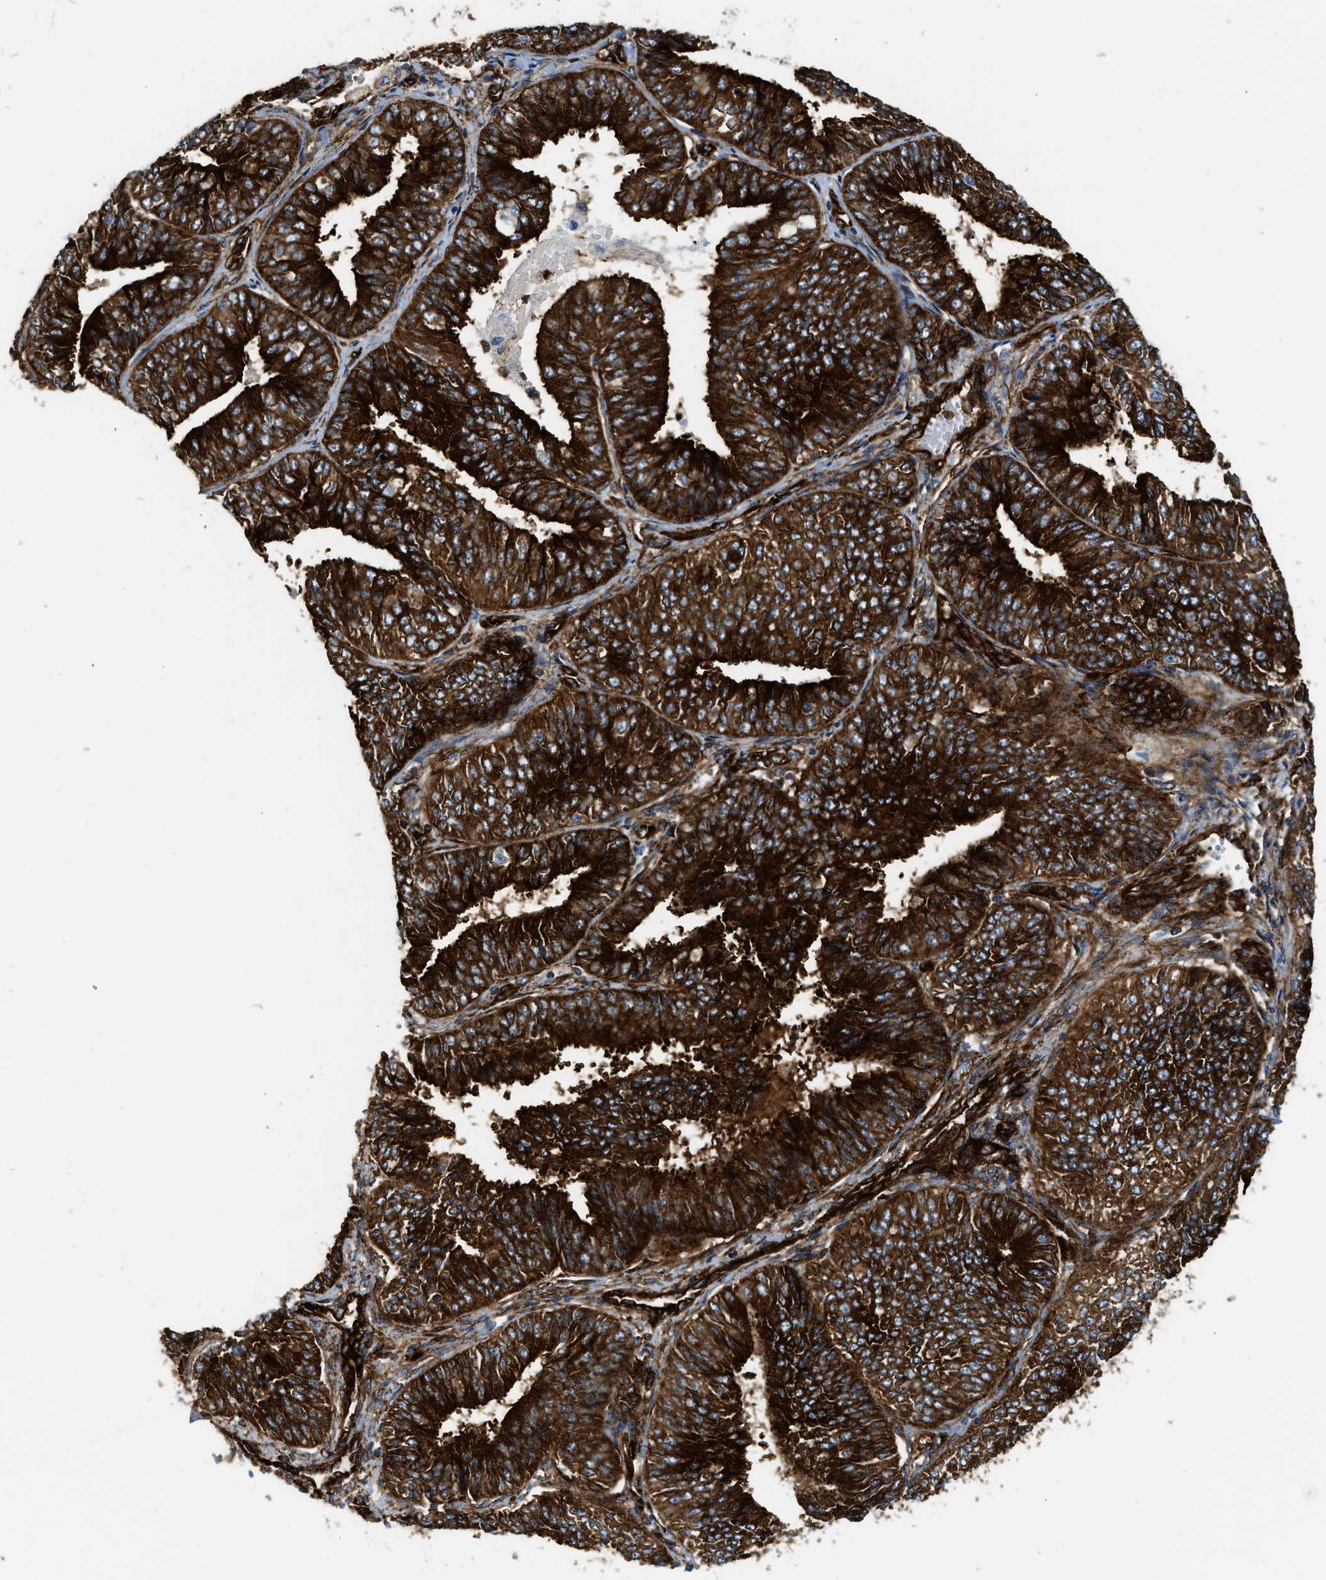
{"staining": {"intensity": "strong", "quantity": ">75%", "location": "cytoplasmic/membranous"}, "tissue": "endometrial cancer", "cell_type": "Tumor cells", "image_type": "cancer", "snomed": [{"axis": "morphology", "description": "Adenocarcinoma, NOS"}, {"axis": "topography", "description": "Endometrium"}], "caption": "IHC (DAB) staining of human adenocarcinoma (endometrial) shows strong cytoplasmic/membranous protein staining in about >75% of tumor cells.", "gene": "HIP1", "patient": {"sex": "female", "age": 58}}